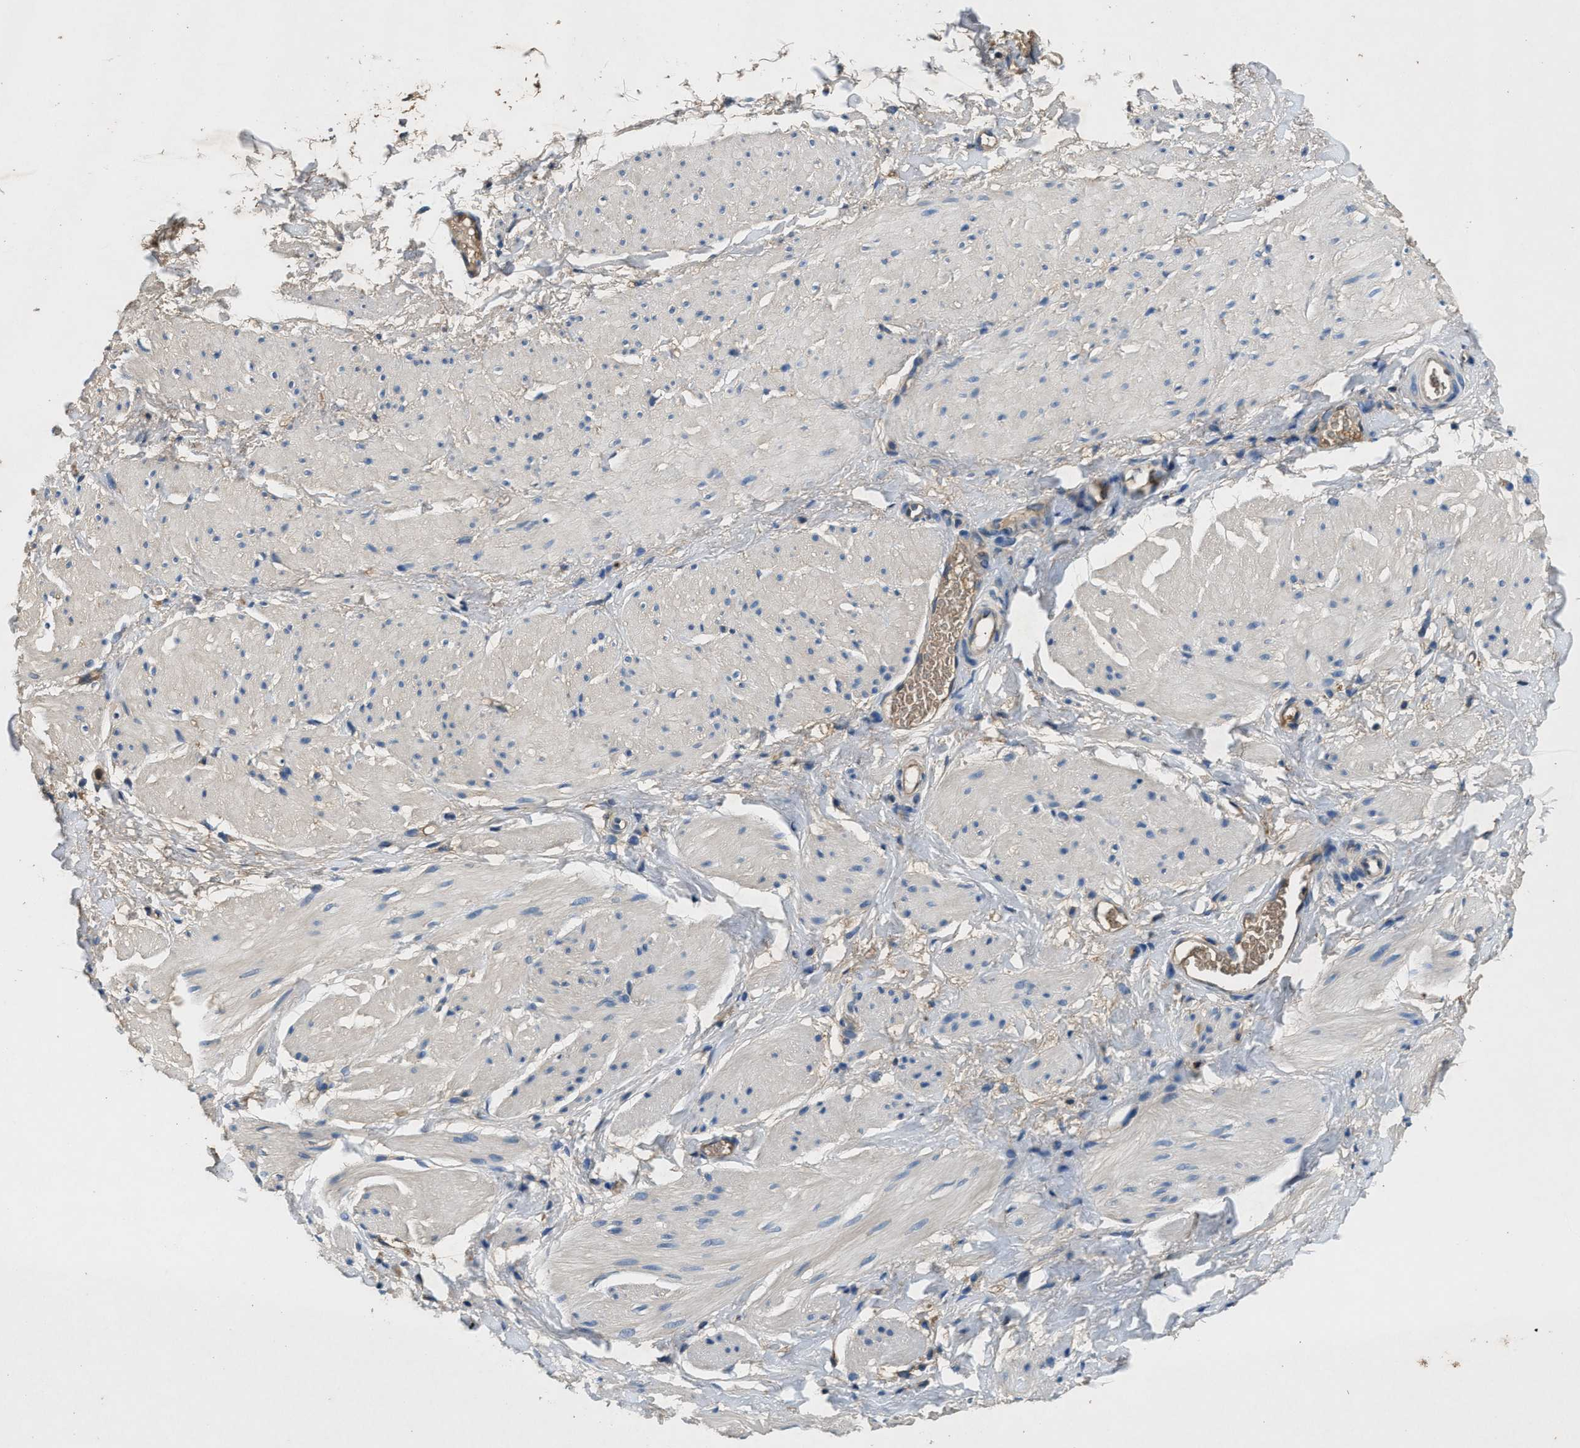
{"staining": {"intensity": "negative", "quantity": "none", "location": "none"}, "tissue": "smooth muscle", "cell_type": "Smooth muscle cells", "image_type": "normal", "snomed": [{"axis": "morphology", "description": "Normal tissue, NOS"}, {"axis": "topography", "description": "Smooth muscle"}], "caption": "A high-resolution micrograph shows IHC staining of unremarkable smooth muscle, which demonstrates no significant positivity in smooth muscle cells.", "gene": "BLOC1S1", "patient": {"sex": "male", "age": 16}}